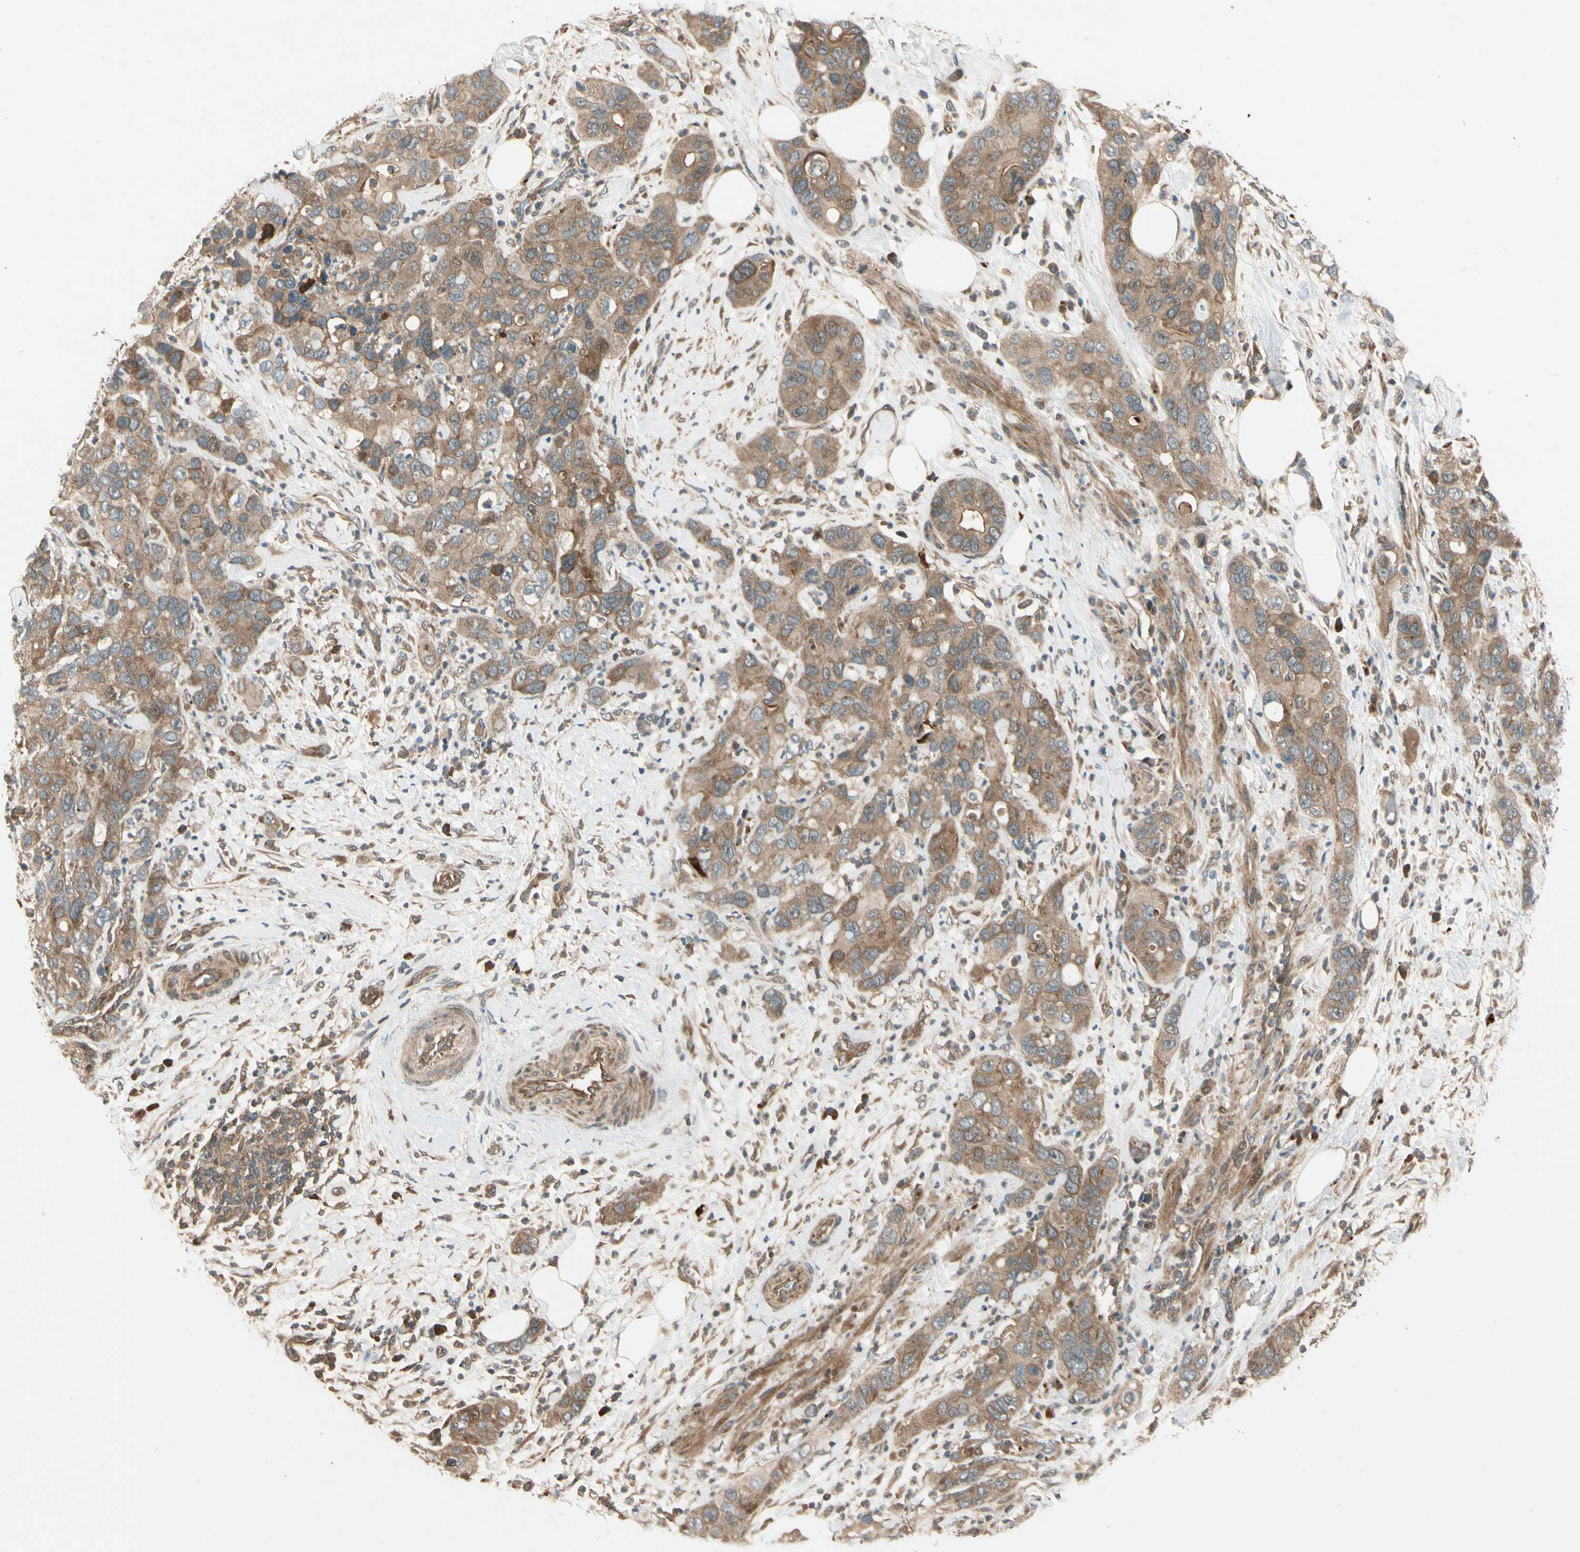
{"staining": {"intensity": "moderate", "quantity": ">75%", "location": "cytoplasmic/membranous"}, "tissue": "pancreatic cancer", "cell_type": "Tumor cells", "image_type": "cancer", "snomed": [{"axis": "morphology", "description": "Adenocarcinoma, NOS"}, {"axis": "topography", "description": "Pancreas"}], "caption": "Immunohistochemistry (IHC) staining of adenocarcinoma (pancreatic), which shows medium levels of moderate cytoplasmic/membranous expression in approximately >75% of tumor cells indicating moderate cytoplasmic/membranous protein staining. The staining was performed using DAB (brown) for protein detection and nuclei were counterstained in hematoxylin (blue).", "gene": "ACVR1C", "patient": {"sex": "female", "age": 71}}